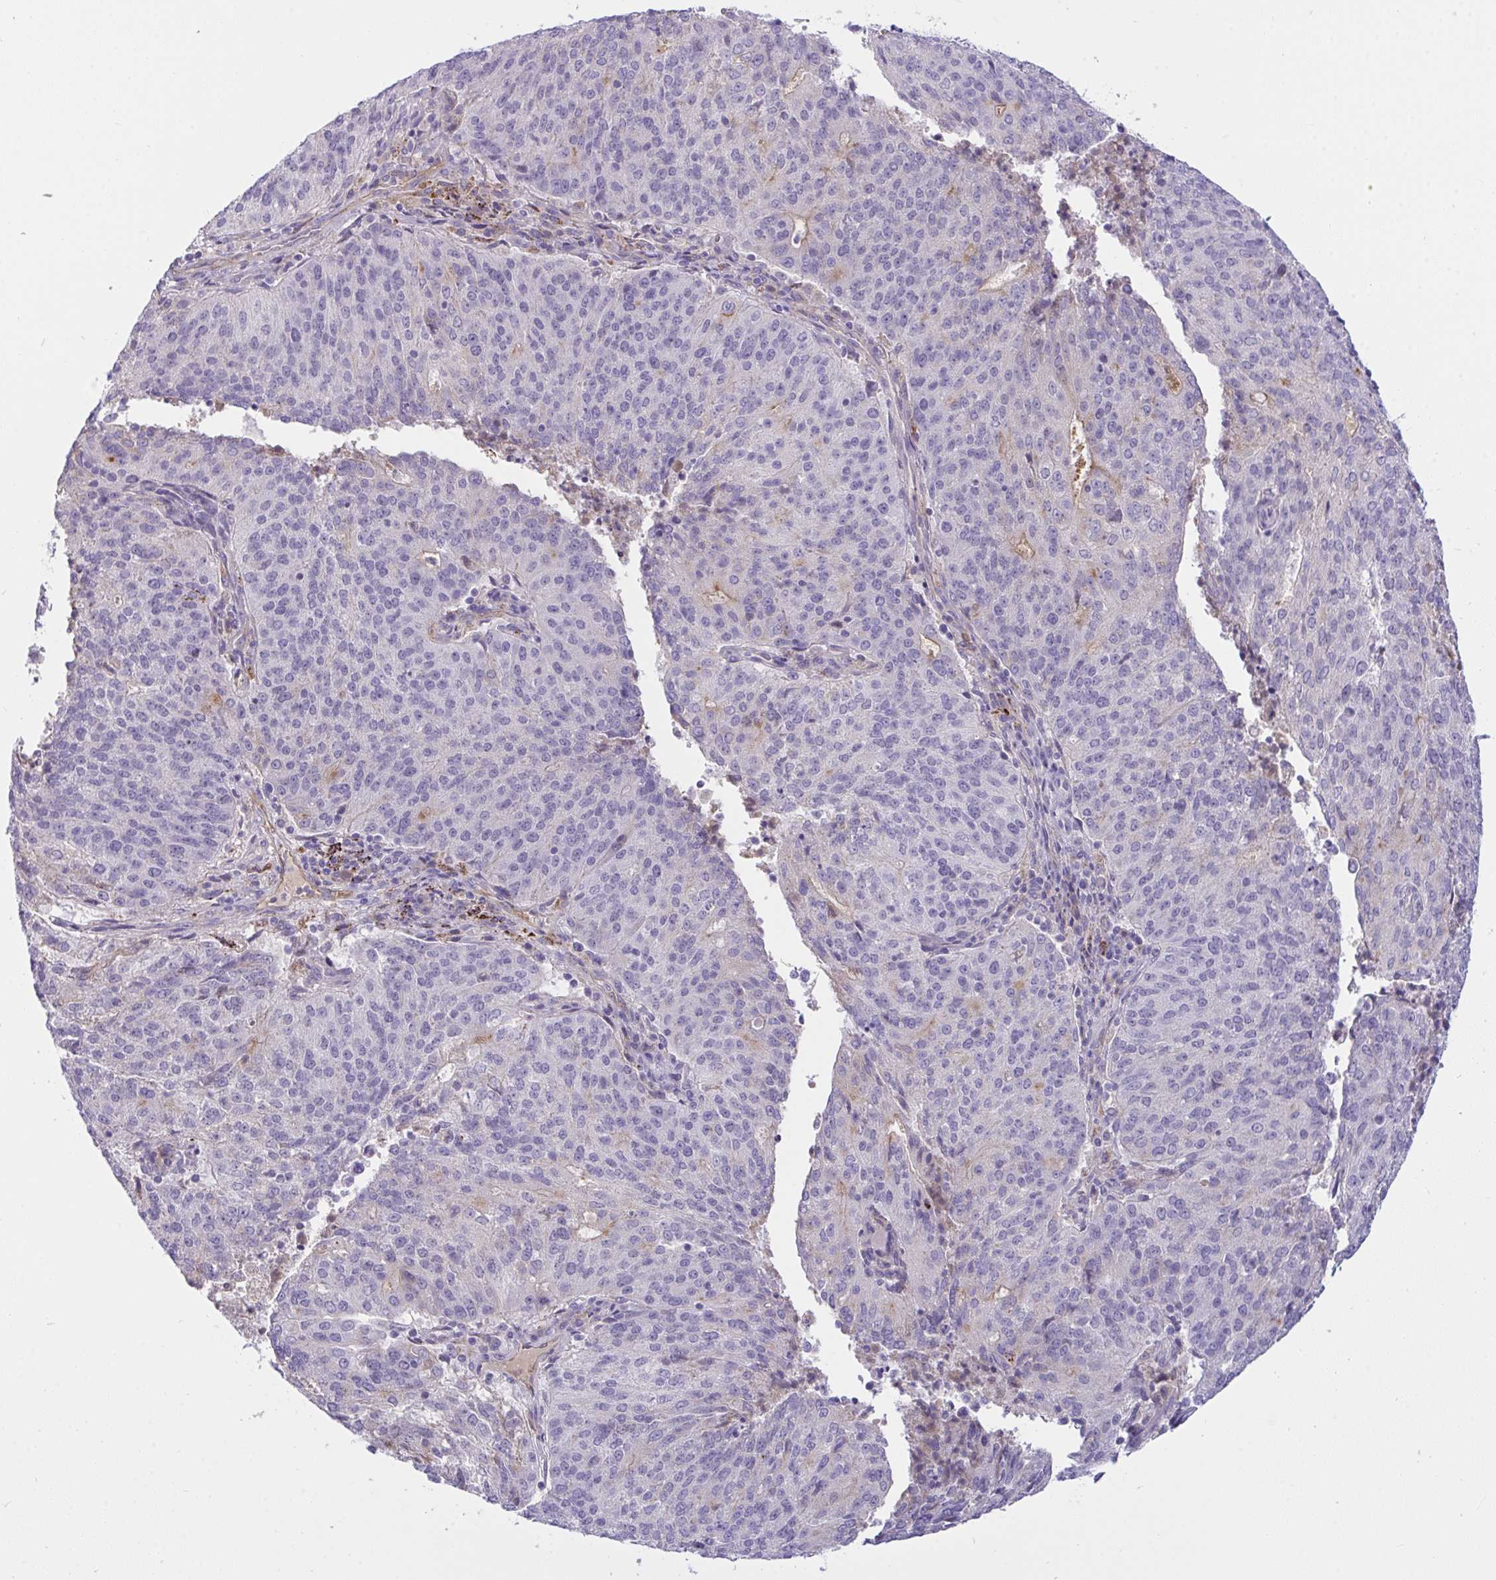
{"staining": {"intensity": "negative", "quantity": "none", "location": "none"}, "tissue": "endometrial cancer", "cell_type": "Tumor cells", "image_type": "cancer", "snomed": [{"axis": "morphology", "description": "Adenocarcinoma, NOS"}, {"axis": "topography", "description": "Endometrium"}], "caption": "There is no significant staining in tumor cells of endometrial cancer.", "gene": "SEMA6B", "patient": {"sex": "female", "age": 82}}